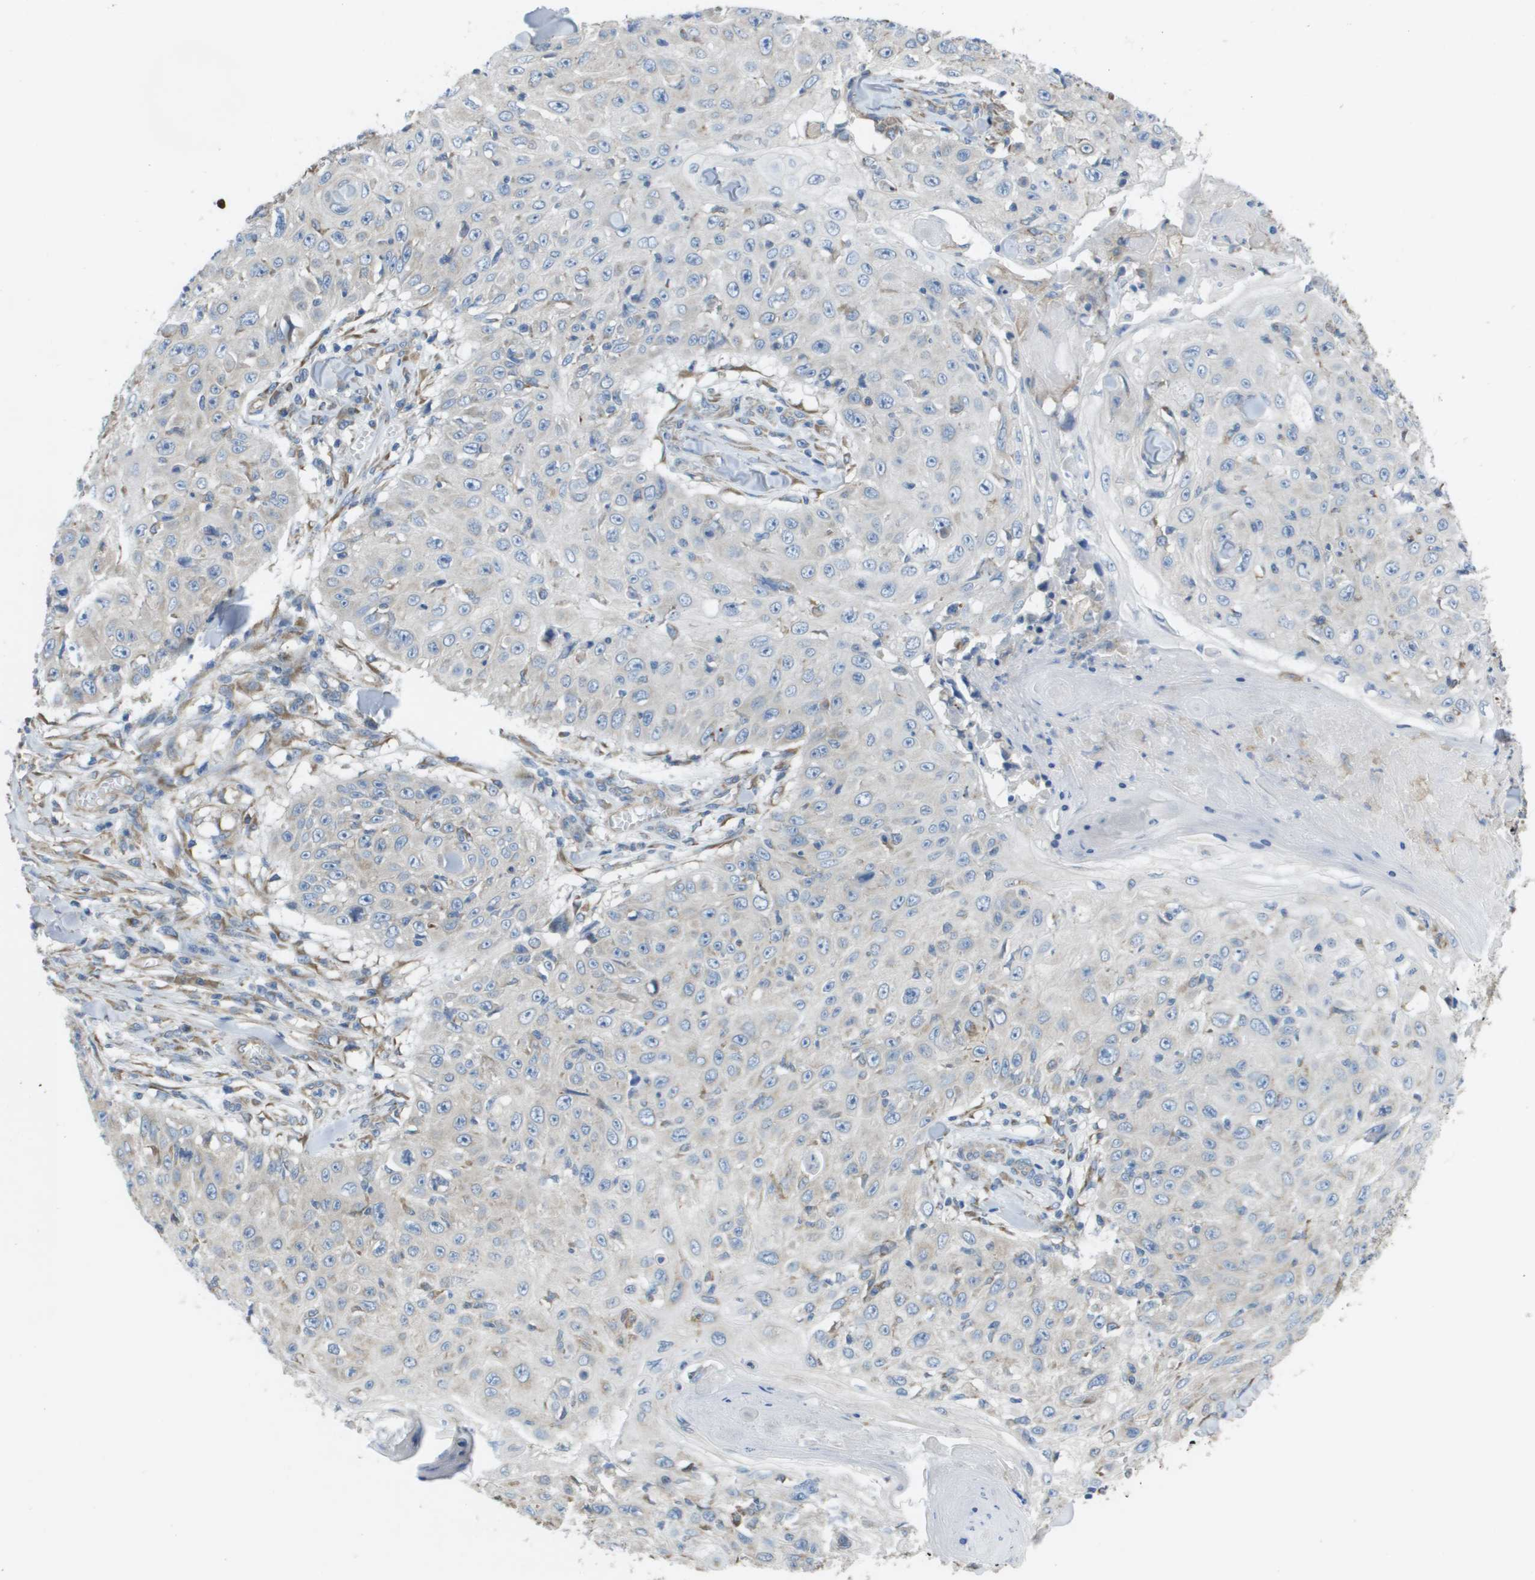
{"staining": {"intensity": "weak", "quantity": "<25%", "location": "cytoplasmic/membranous"}, "tissue": "skin cancer", "cell_type": "Tumor cells", "image_type": "cancer", "snomed": [{"axis": "morphology", "description": "Squamous cell carcinoma, NOS"}, {"axis": "topography", "description": "Skin"}], "caption": "This is a photomicrograph of IHC staining of squamous cell carcinoma (skin), which shows no positivity in tumor cells.", "gene": "CLCN2", "patient": {"sex": "male", "age": 86}}